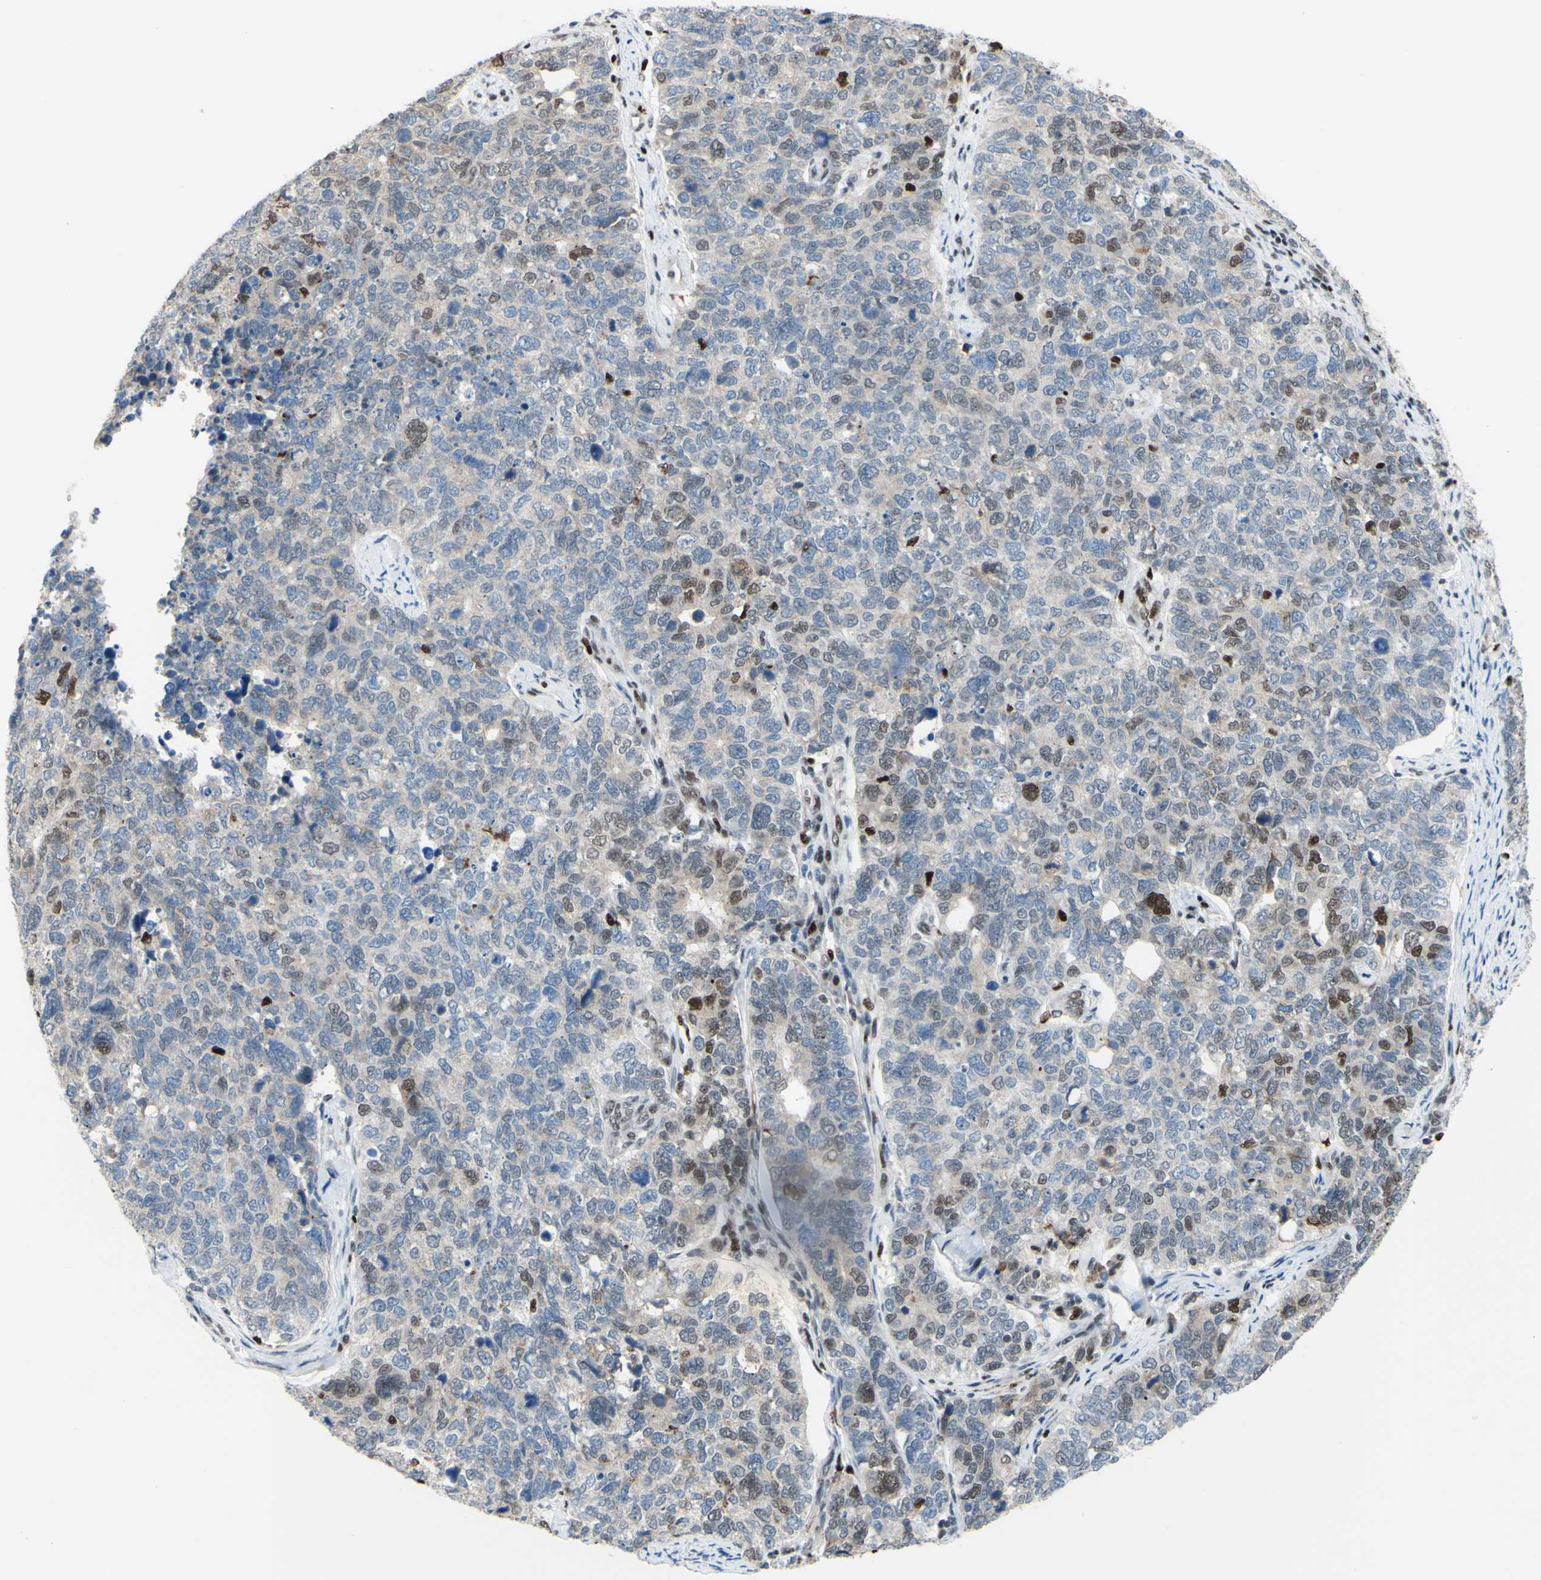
{"staining": {"intensity": "weak", "quantity": "<25%", "location": "cytoplasmic/membranous,nuclear"}, "tissue": "cervical cancer", "cell_type": "Tumor cells", "image_type": "cancer", "snomed": [{"axis": "morphology", "description": "Squamous cell carcinoma, NOS"}, {"axis": "topography", "description": "Cervix"}], "caption": "Immunohistochemical staining of human cervical cancer (squamous cell carcinoma) demonstrates no significant positivity in tumor cells.", "gene": "EED", "patient": {"sex": "female", "age": 63}}